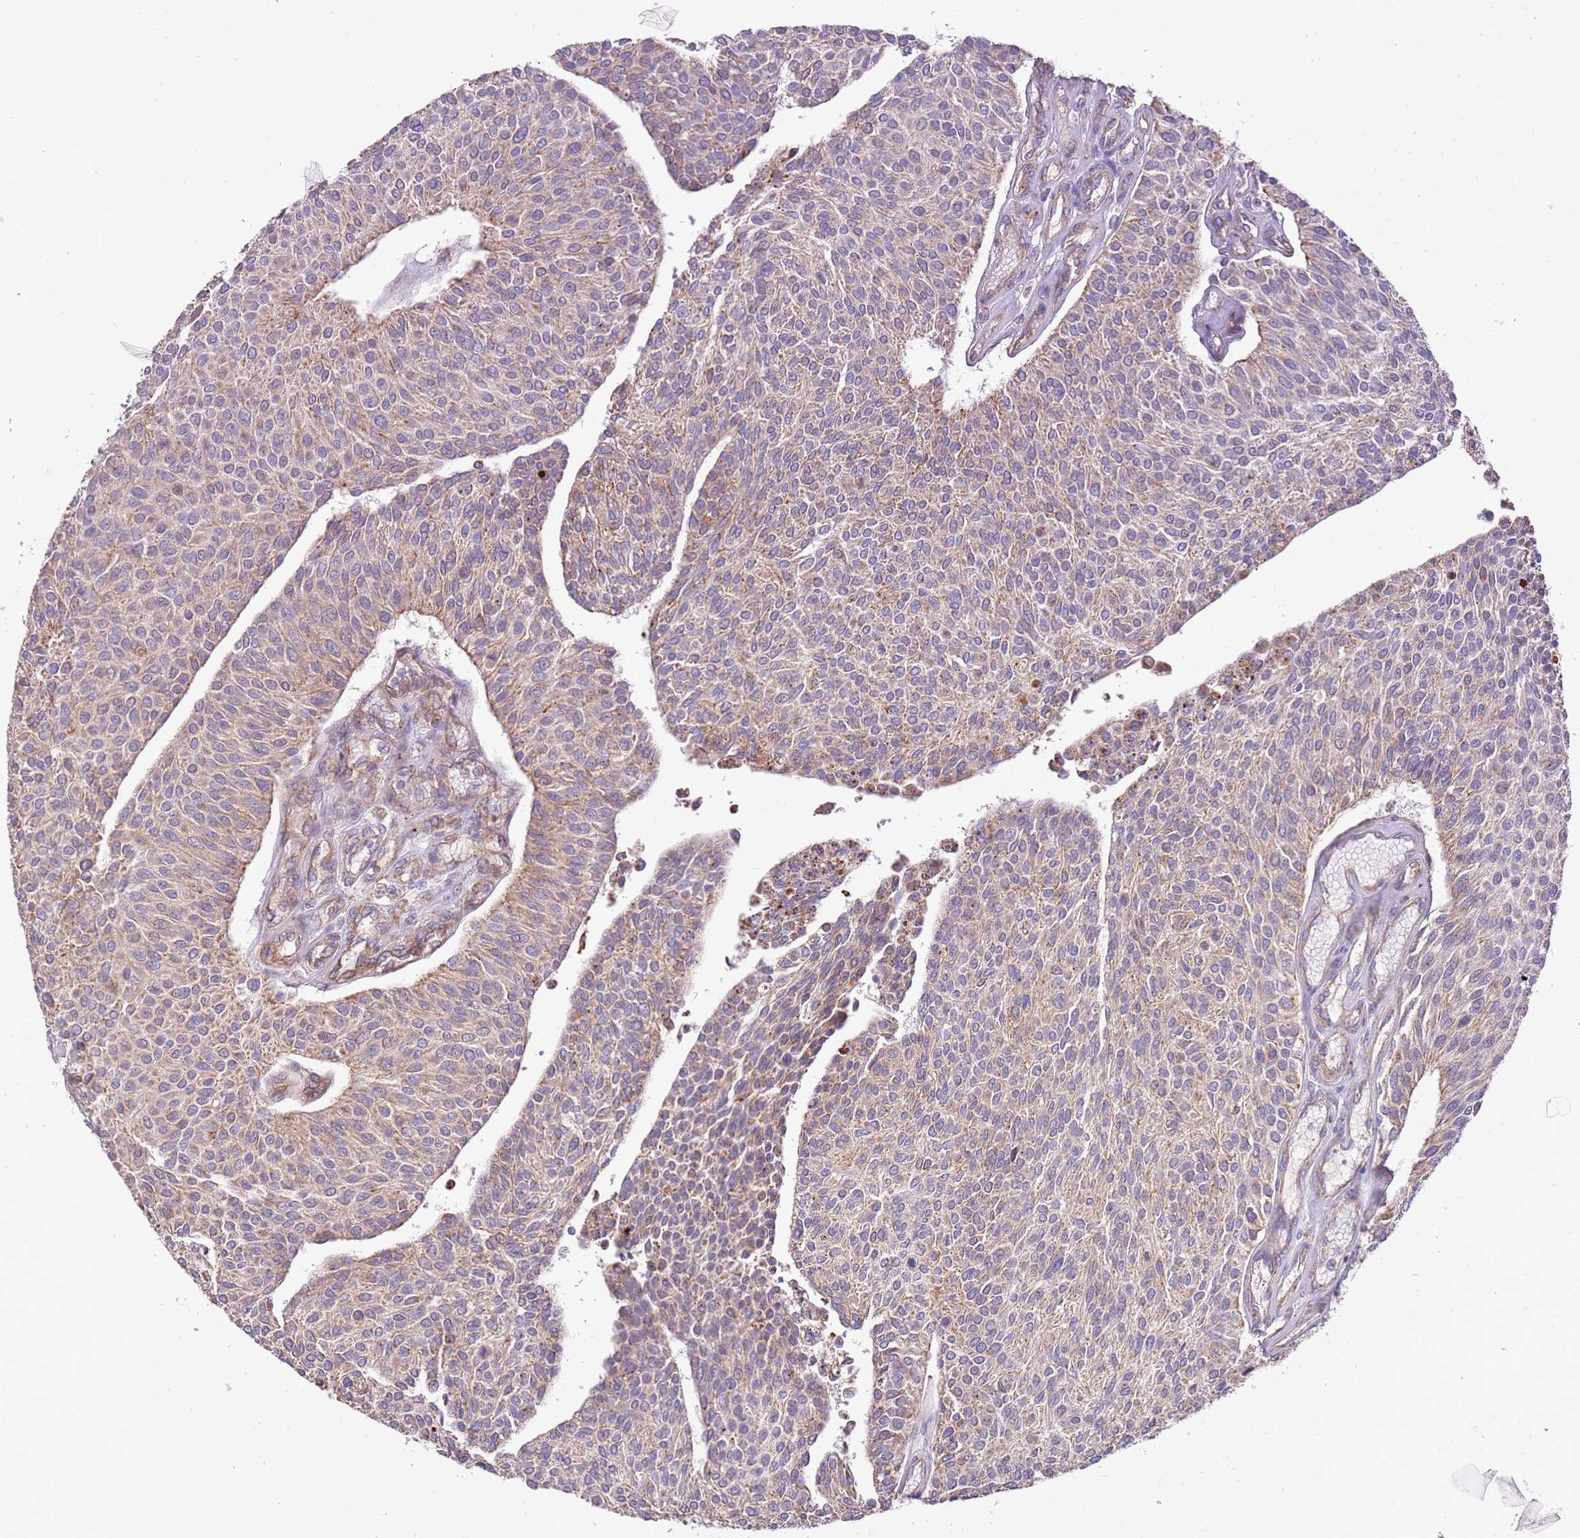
{"staining": {"intensity": "weak", "quantity": "25%-75%", "location": "cytoplasmic/membranous,nuclear"}, "tissue": "urothelial cancer", "cell_type": "Tumor cells", "image_type": "cancer", "snomed": [{"axis": "morphology", "description": "Urothelial carcinoma, NOS"}, {"axis": "topography", "description": "Urinary bladder"}], "caption": "A micrograph of human transitional cell carcinoma stained for a protein exhibits weak cytoplasmic/membranous and nuclear brown staining in tumor cells.", "gene": "DOCK6", "patient": {"sex": "male", "age": 55}}